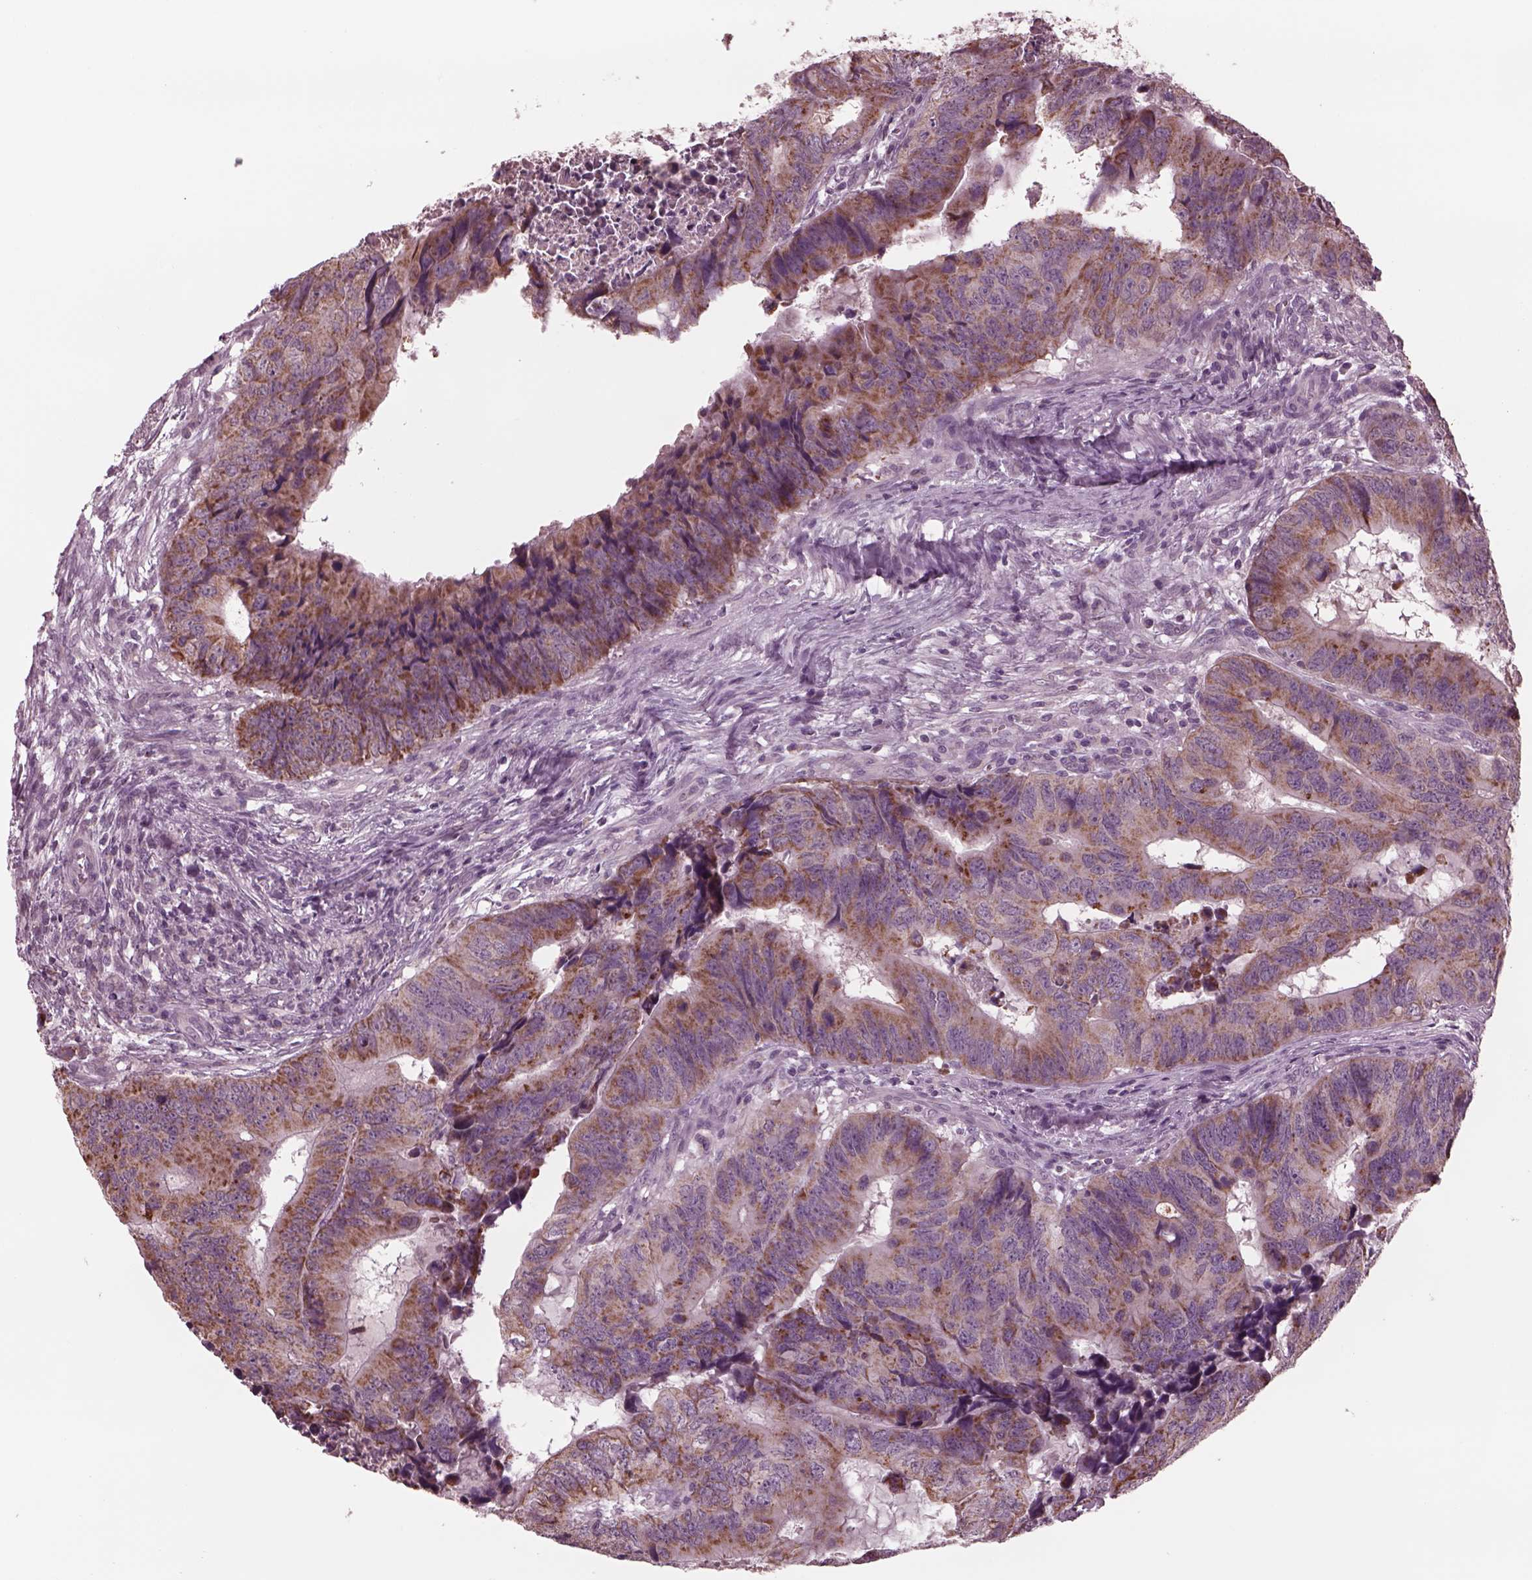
{"staining": {"intensity": "moderate", "quantity": ">75%", "location": "cytoplasmic/membranous"}, "tissue": "colorectal cancer", "cell_type": "Tumor cells", "image_type": "cancer", "snomed": [{"axis": "morphology", "description": "Adenocarcinoma, NOS"}, {"axis": "topography", "description": "Colon"}], "caption": "Approximately >75% of tumor cells in human adenocarcinoma (colorectal) show moderate cytoplasmic/membranous protein staining as visualized by brown immunohistochemical staining.", "gene": "CELSR3", "patient": {"sex": "female", "age": 82}}